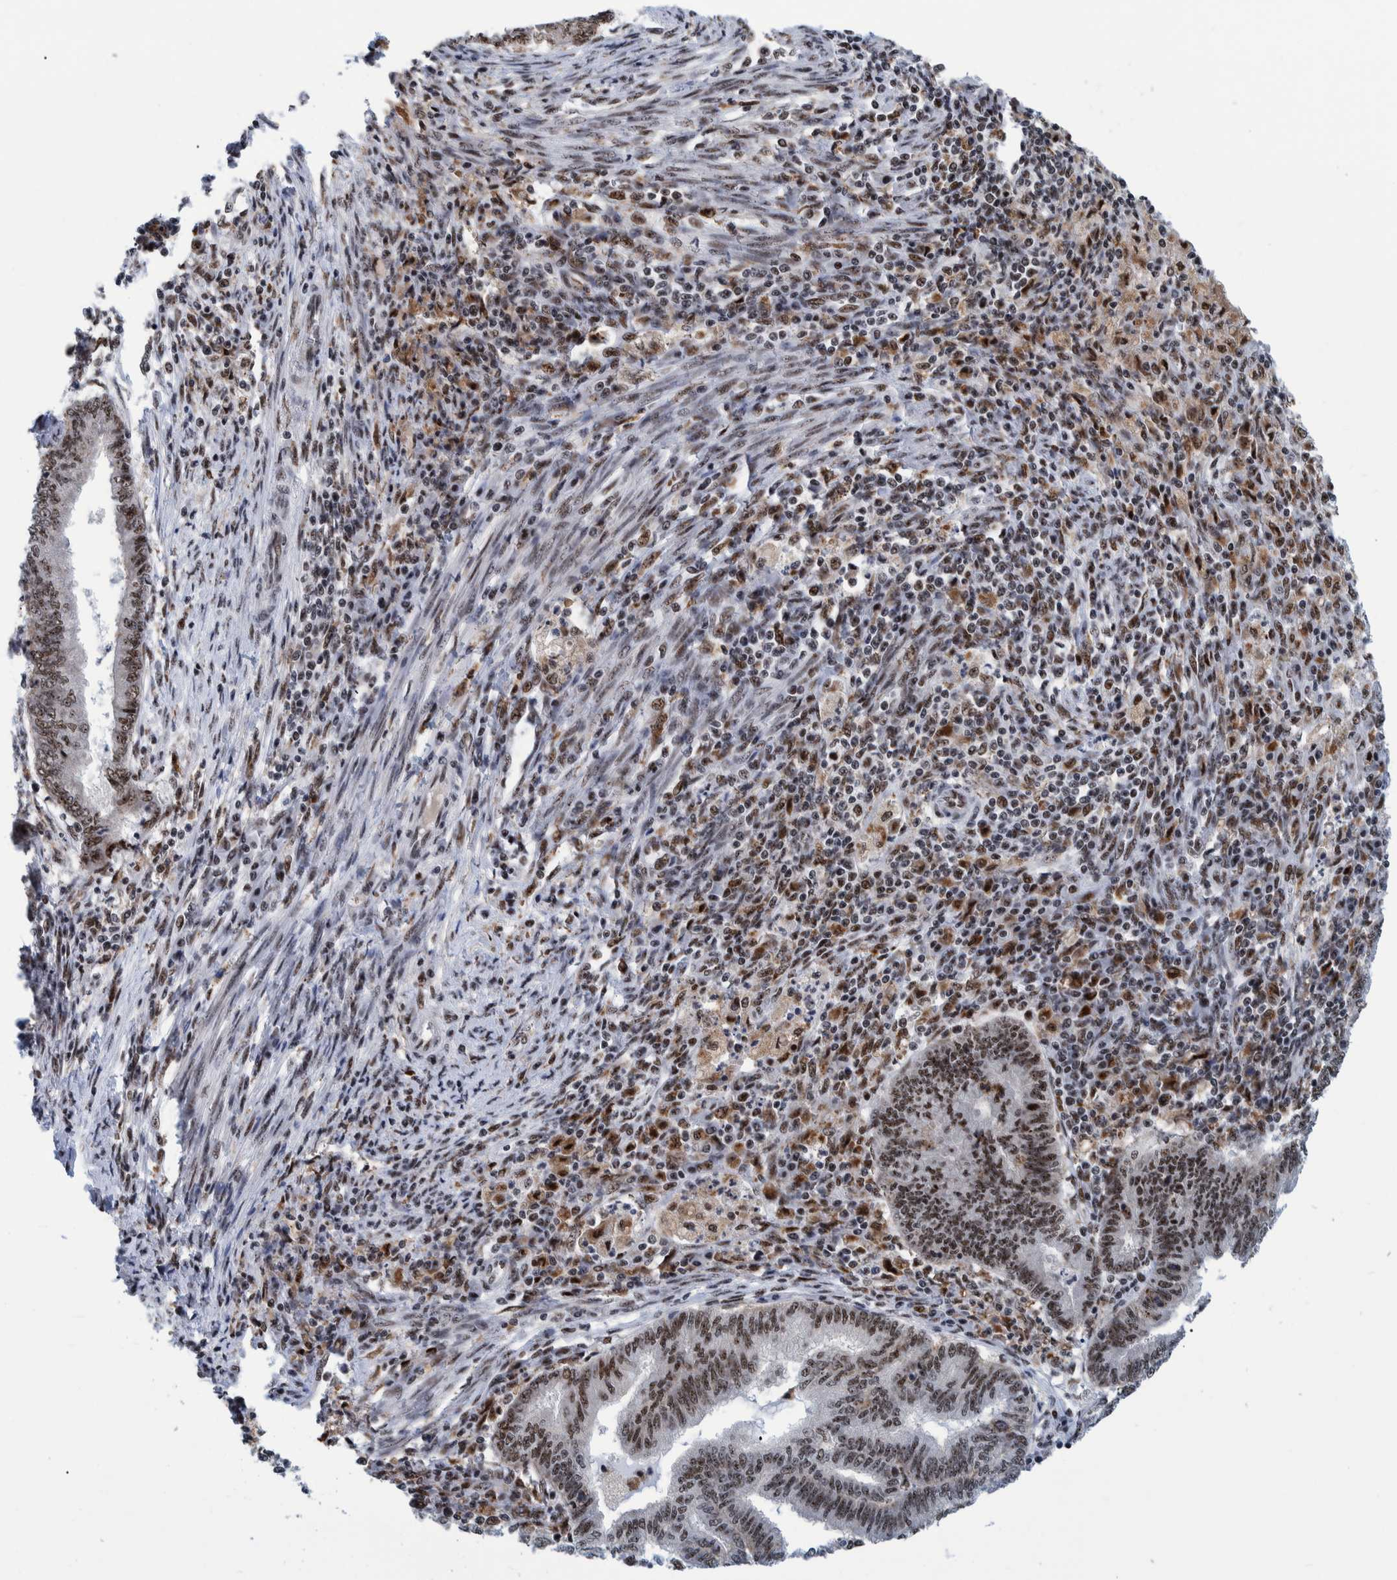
{"staining": {"intensity": "moderate", "quantity": ">75%", "location": "nuclear"}, "tissue": "endometrial cancer", "cell_type": "Tumor cells", "image_type": "cancer", "snomed": [{"axis": "morphology", "description": "Polyp, NOS"}, {"axis": "morphology", "description": "Adenocarcinoma, NOS"}, {"axis": "morphology", "description": "Adenoma, NOS"}, {"axis": "topography", "description": "Endometrium"}], "caption": "Tumor cells display moderate nuclear expression in about >75% of cells in adenoma (endometrial). The staining was performed using DAB (3,3'-diaminobenzidine), with brown indicating positive protein expression. Nuclei are stained blue with hematoxylin.", "gene": "EFTUD2", "patient": {"sex": "female", "age": 79}}